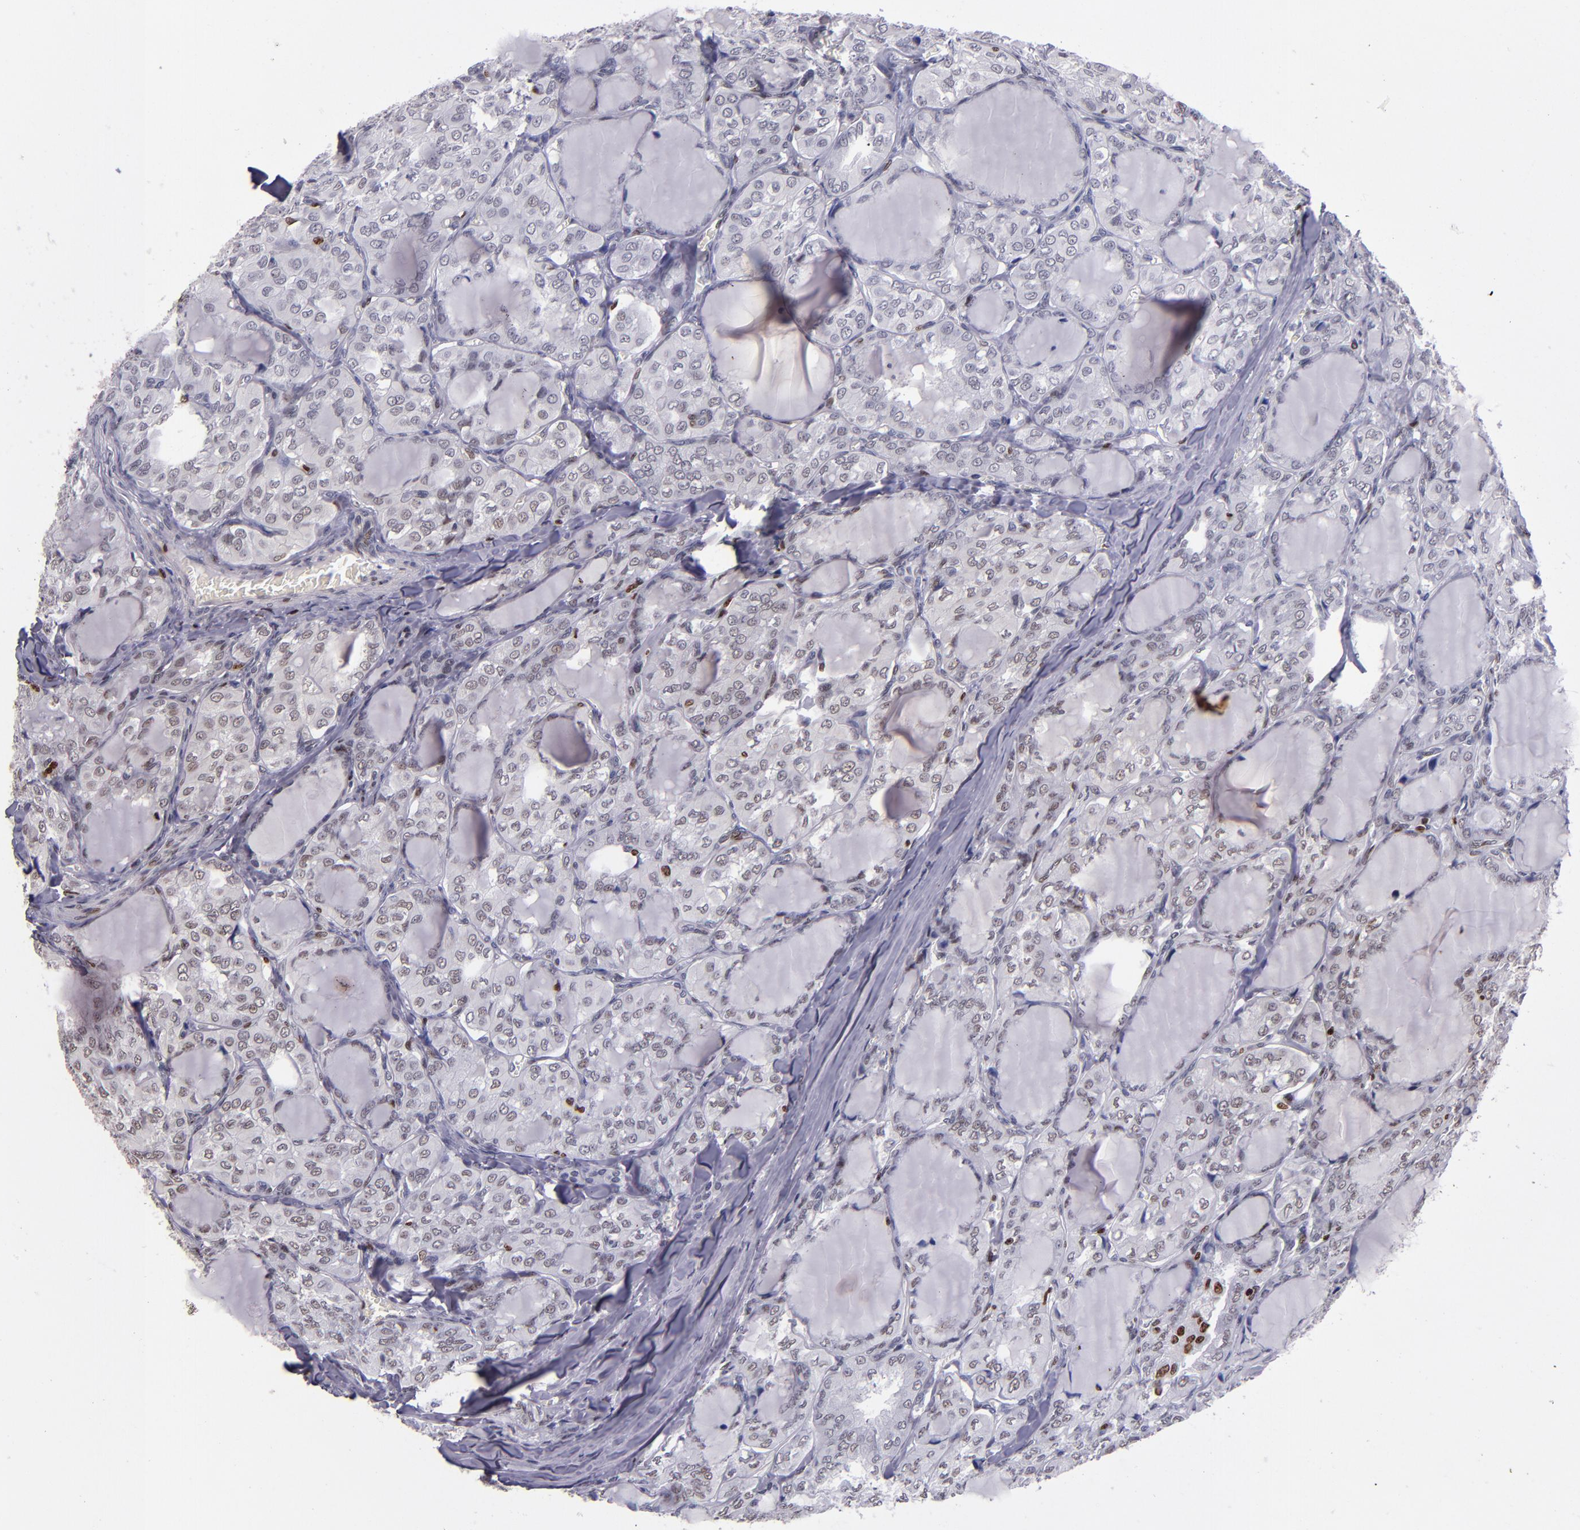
{"staining": {"intensity": "negative", "quantity": "none", "location": "none"}, "tissue": "thyroid cancer", "cell_type": "Tumor cells", "image_type": "cancer", "snomed": [{"axis": "morphology", "description": "Papillary adenocarcinoma, NOS"}, {"axis": "topography", "description": "Thyroid gland"}], "caption": "This histopathology image is of thyroid cancer (papillary adenocarcinoma) stained with immunohistochemistry to label a protein in brown with the nuclei are counter-stained blue. There is no positivity in tumor cells.", "gene": "CDKL5", "patient": {"sex": "male", "age": 20}}